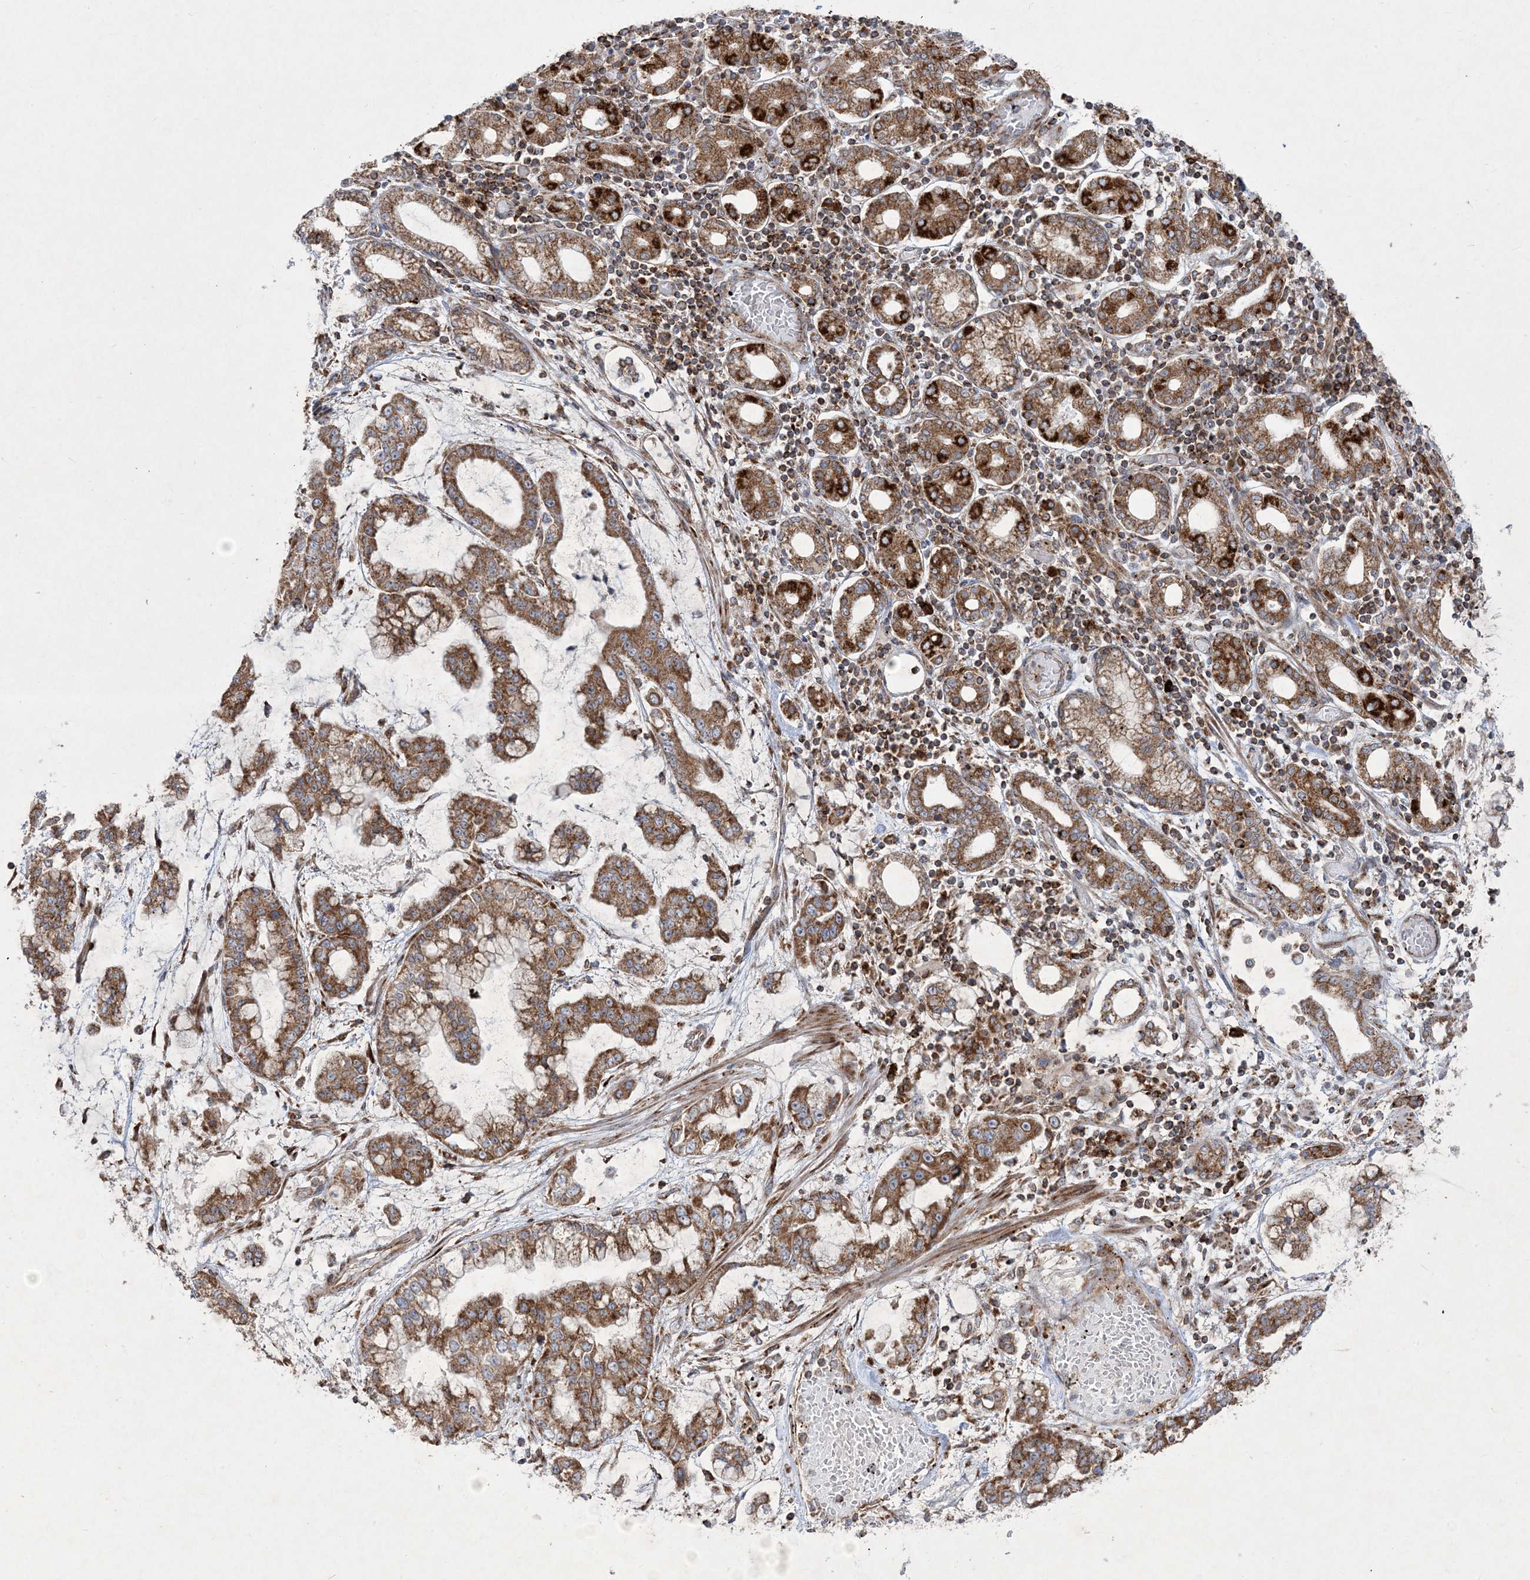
{"staining": {"intensity": "moderate", "quantity": ">75%", "location": "cytoplasmic/membranous"}, "tissue": "stomach cancer", "cell_type": "Tumor cells", "image_type": "cancer", "snomed": [{"axis": "morphology", "description": "Normal tissue, NOS"}, {"axis": "morphology", "description": "Adenocarcinoma, NOS"}, {"axis": "topography", "description": "Stomach, upper"}, {"axis": "topography", "description": "Stomach"}], "caption": "Immunohistochemistry (IHC) of stomach cancer (adenocarcinoma) demonstrates medium levels of moderate cytoplasmic/membranous positivity in about >75% of tumor cells. (Stains: DAB (3,3'-diaminobenzidine) in brown, nuclei in blue, Microscopy: brightfield microscopy at high magnification).", "gene": "BEND4", "patient": {"sex": "male", "age": 76}}